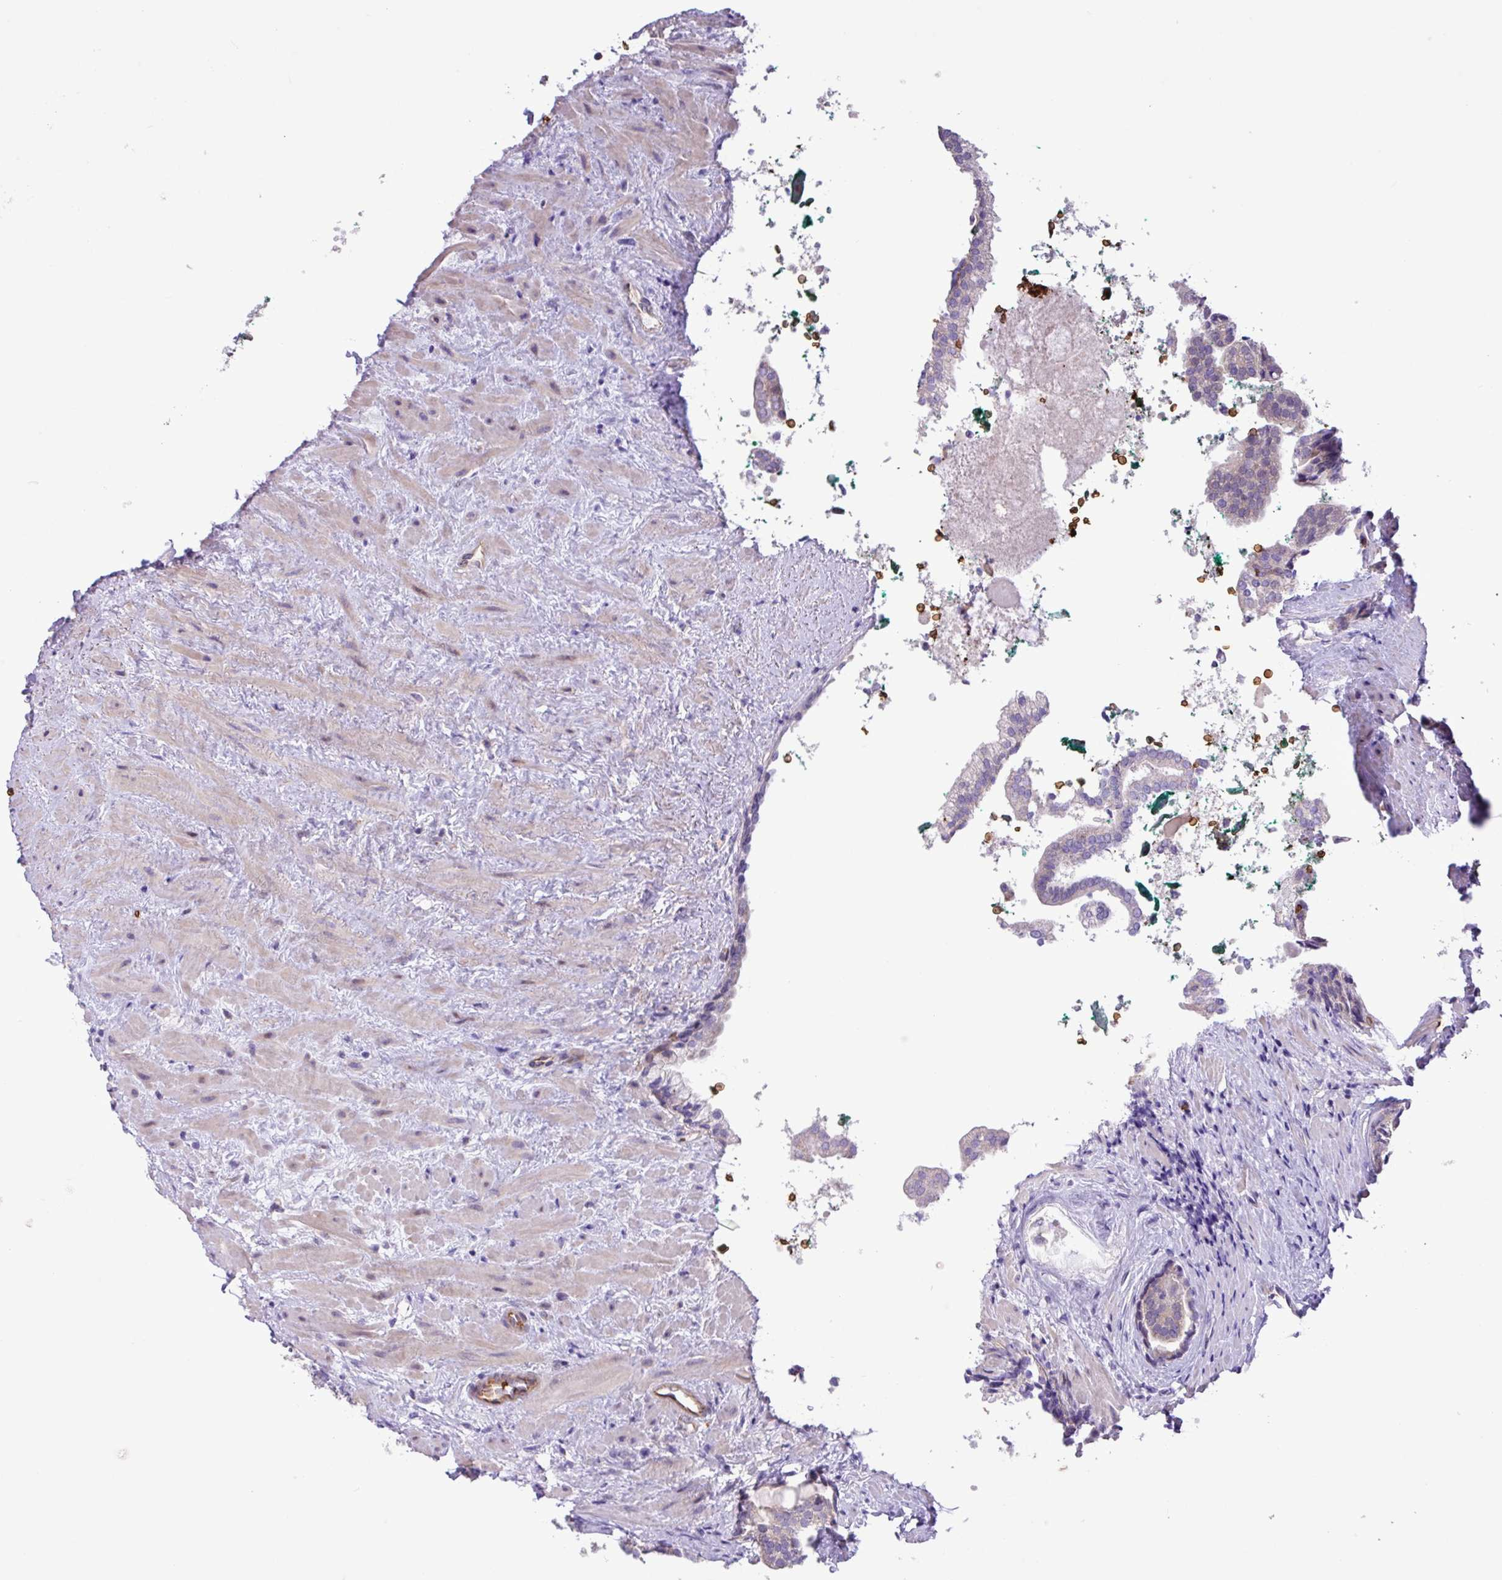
{"staining": {"intensity": "negative", "quantity": "none", "location": "none"}, "tissue": "prostate cancer", "cell_type": "Tumor cells", "image_type": "cancer", "snomed": [{"axis": "morphology", "description": "Adenocarcinoma, High grade"}, {"axis": "topography", "description": "Prostate"}], "caption": "This is a image of IHC staining of prostate cancer, which shows no positivity in tumor cells.", "gene": "RAD21L1", "patient": {"sex": "male", "age": 60}}